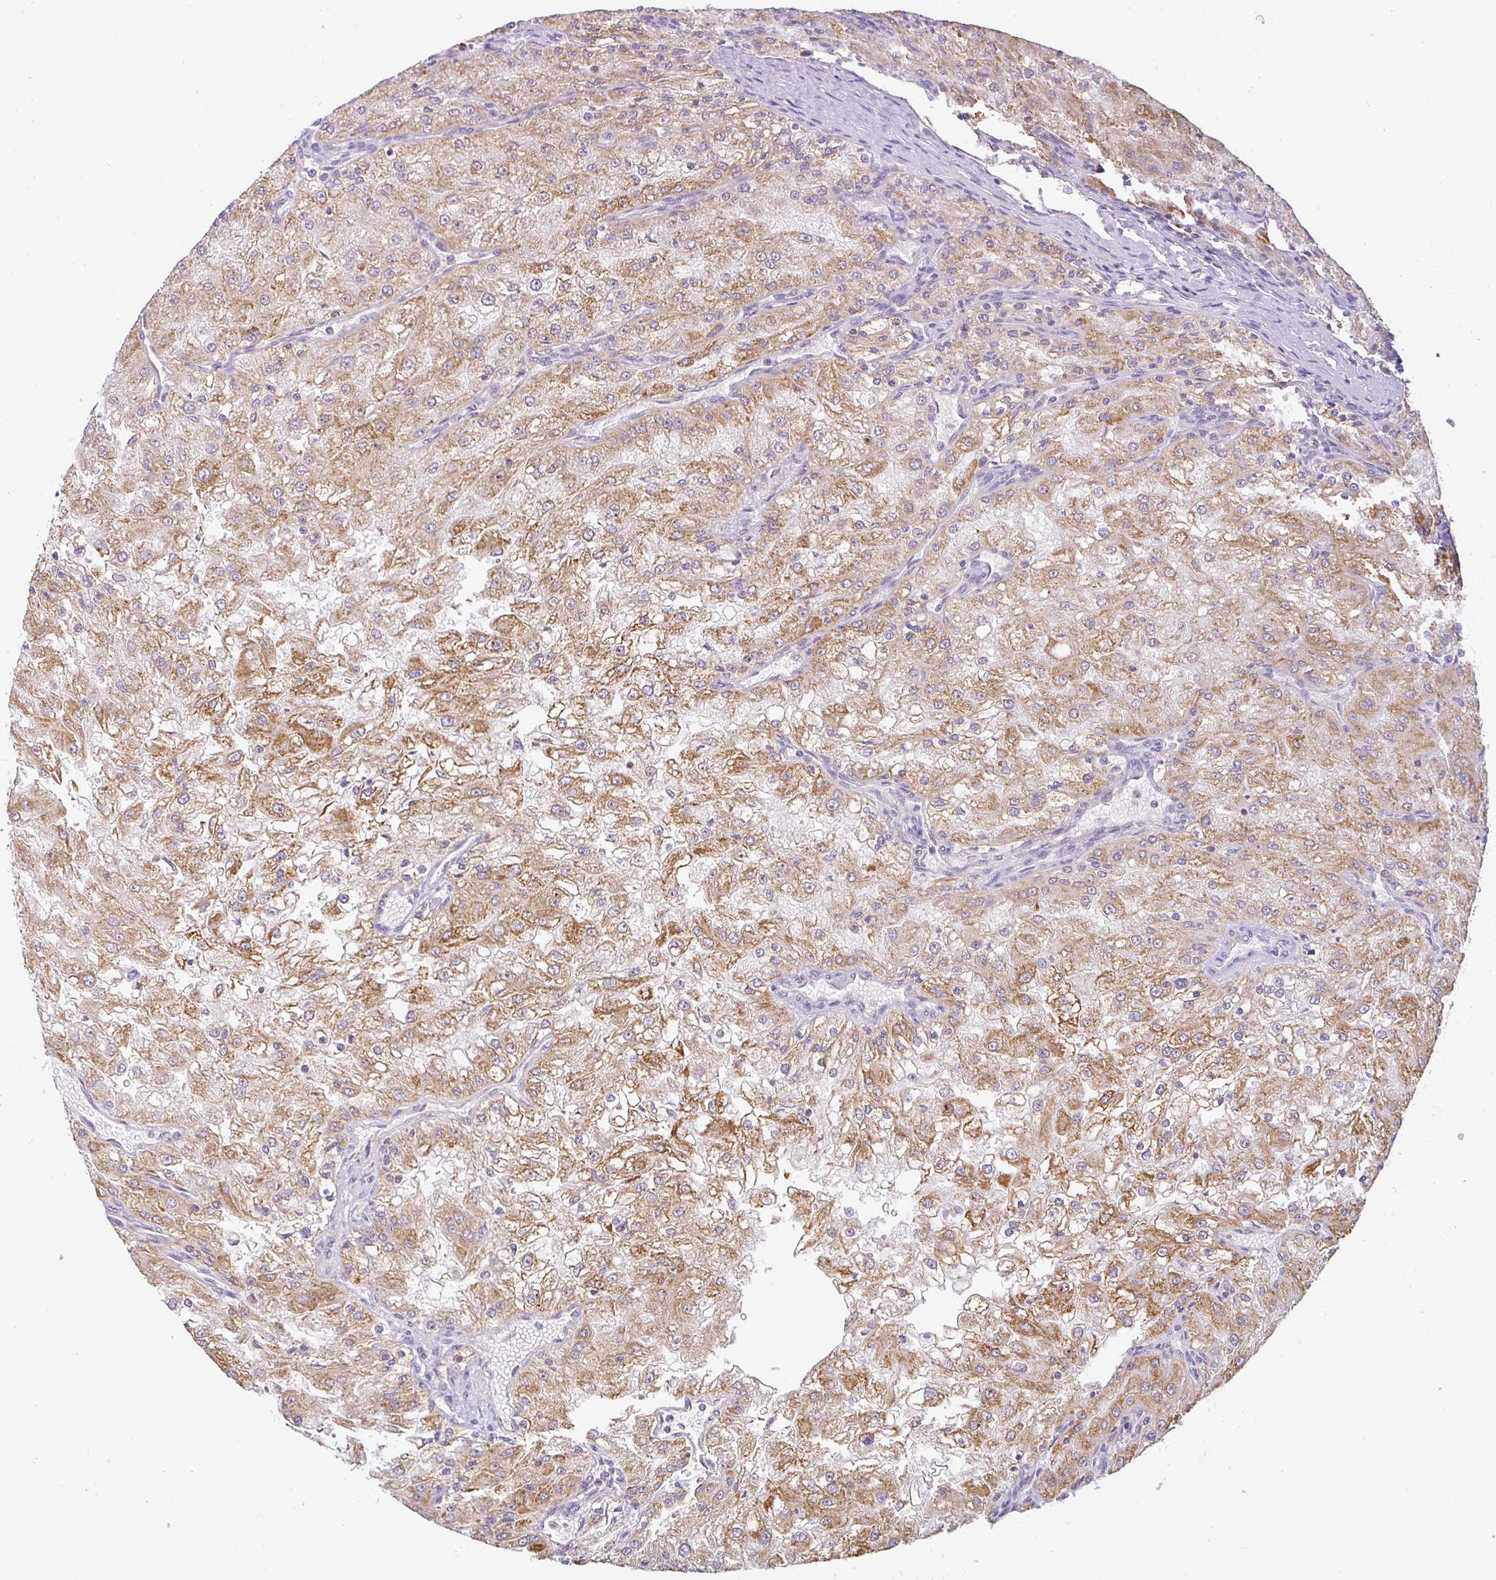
{"staining": {"intensity": "strong", "quantity": ">75%", "location": "cytoplasmic/membranous"}, "tissue": "renal cancer", "cell_type": "Tumor cells", "image_type": "cancer", "snomed": [{"axis": "morphology", "description": "Adenocarcinoma, NOS"}, {"axis": "topography", "description": "Kidney"}], "caption": "The micrograph shows a brown stain indicating the presence of a protein in the cytoplasmic/membranous of tumor cells in renal adenocarcinoma. (Stains: DAB (3,3'-diaminobenzidine) in brown, nuclei in blue, Microscopy: brightfield microscopy at high magnification).", "gene": "MOB1A", "patient": {"sex": "female", "age": 74}}